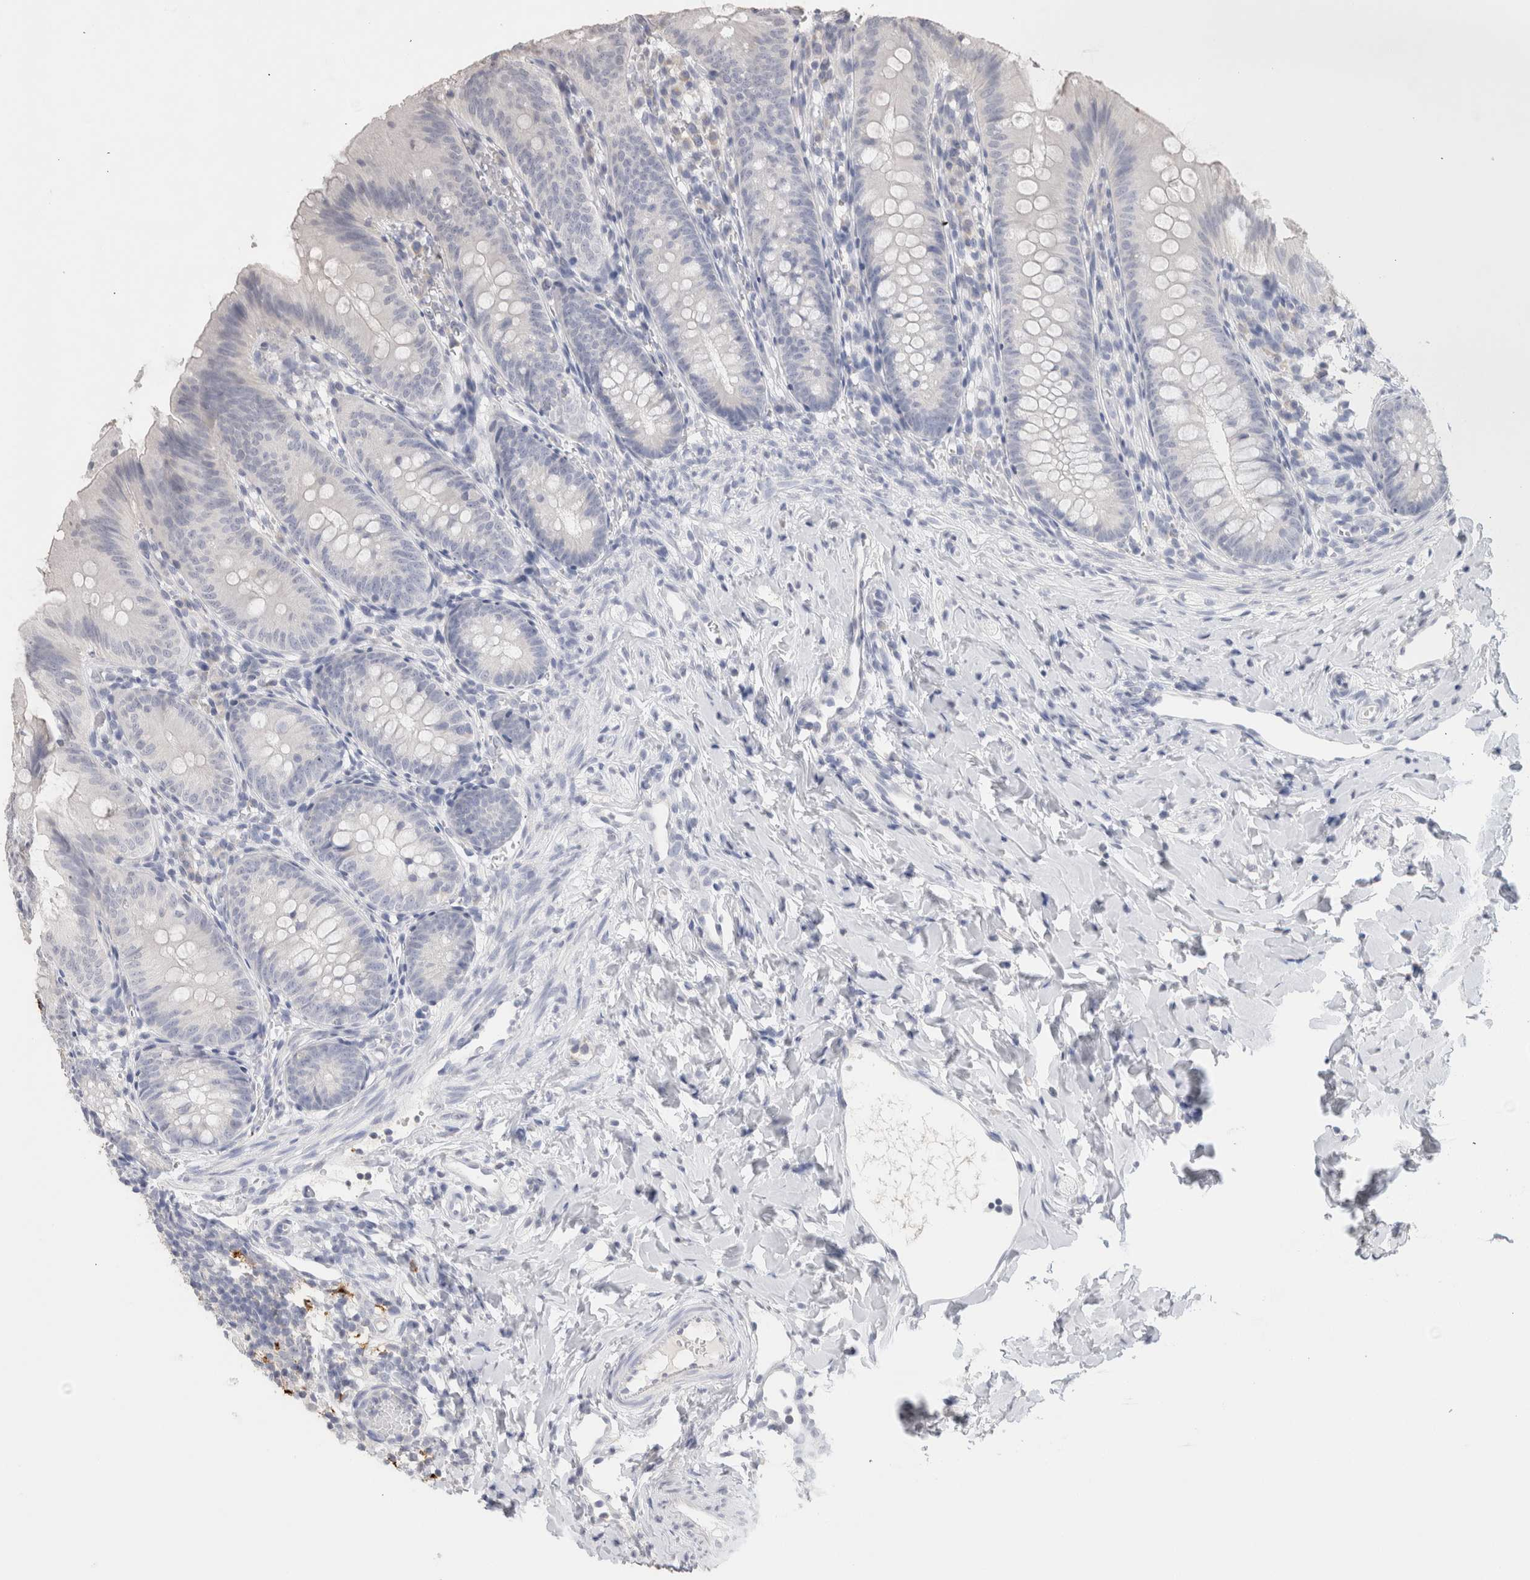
{"staining": {"intensity": "negative", "quantity": "none", "location": "none"}, "tissue": "appendix", "cell_type": "Glandular cells", "image_type": "normal", "snomed": [{"axis": "morphology", "description": "Normal tissue, NOS"}, {"axis": "topography", "description": "Appendix"}], "caption": "A high-resolution image shows IHC staining of benign appendix, which demonstrates no significant positivity in glandular cells. The staining was performed using DAB to visualize the protein expression in brown, while the nuclei were stained in blue with hematoxylin (Magnification: 20x).", "gene": "LAMP3", "patient": {"sex": "male", "age": 1}}